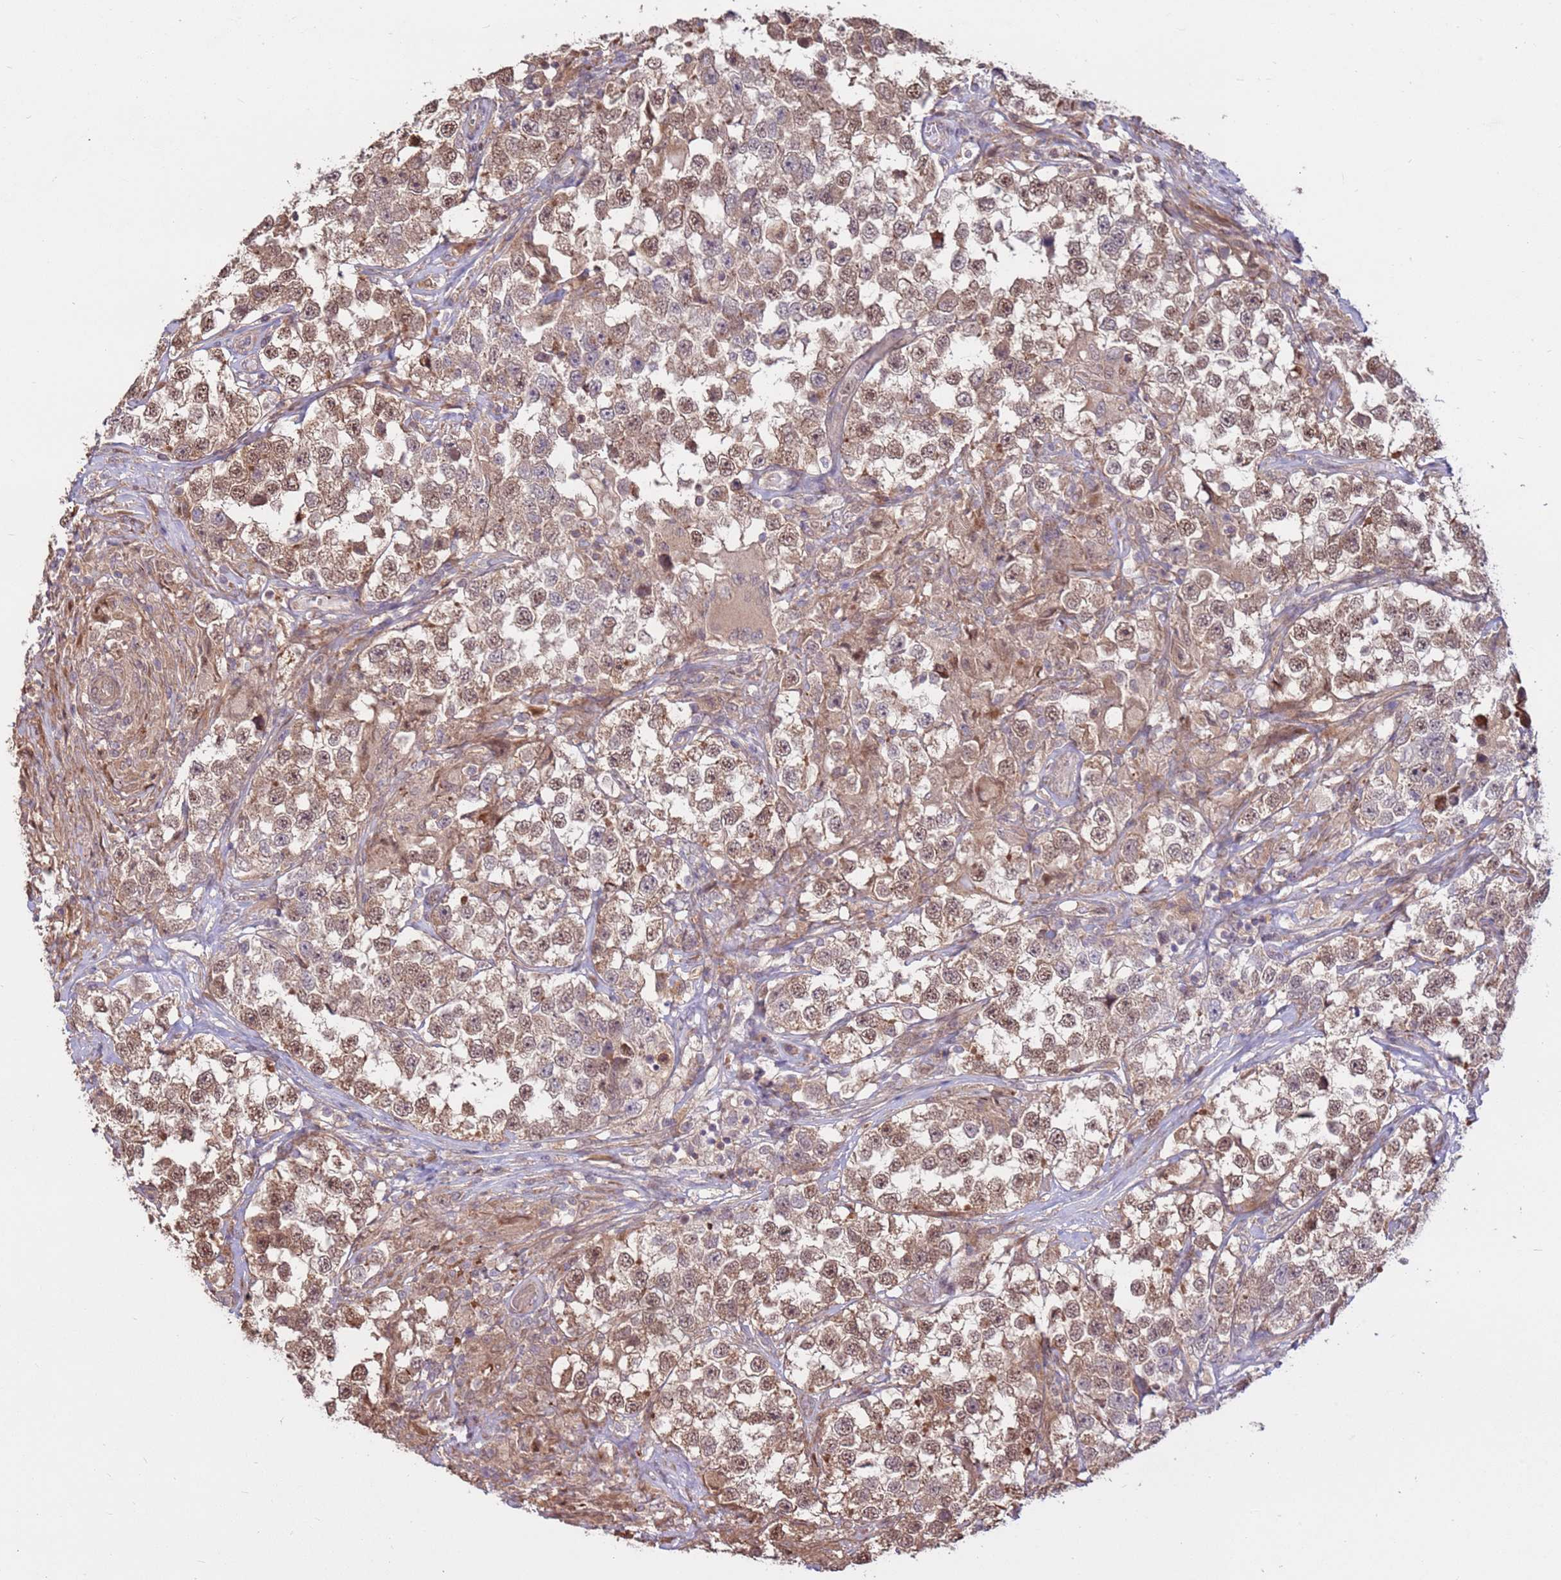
{"staining": {"intensity": "moderate", "quantity": ">75%", "location": "nuclear"}, "tissue": "testis cancer", "cell_type": "Tumor cells", "image_type": "cancer", "snomed": [{"axis": "morphology", "description": "Seminoma, NOS"}, {"axis": "topography", "description": "Testis"}], "caption": "A brown stain shows moderate nuclear expression of a protein in human testis seminoma tumor cells.", "gene": "CCDC112", "patient": {"sex": "male", "age": 46}}